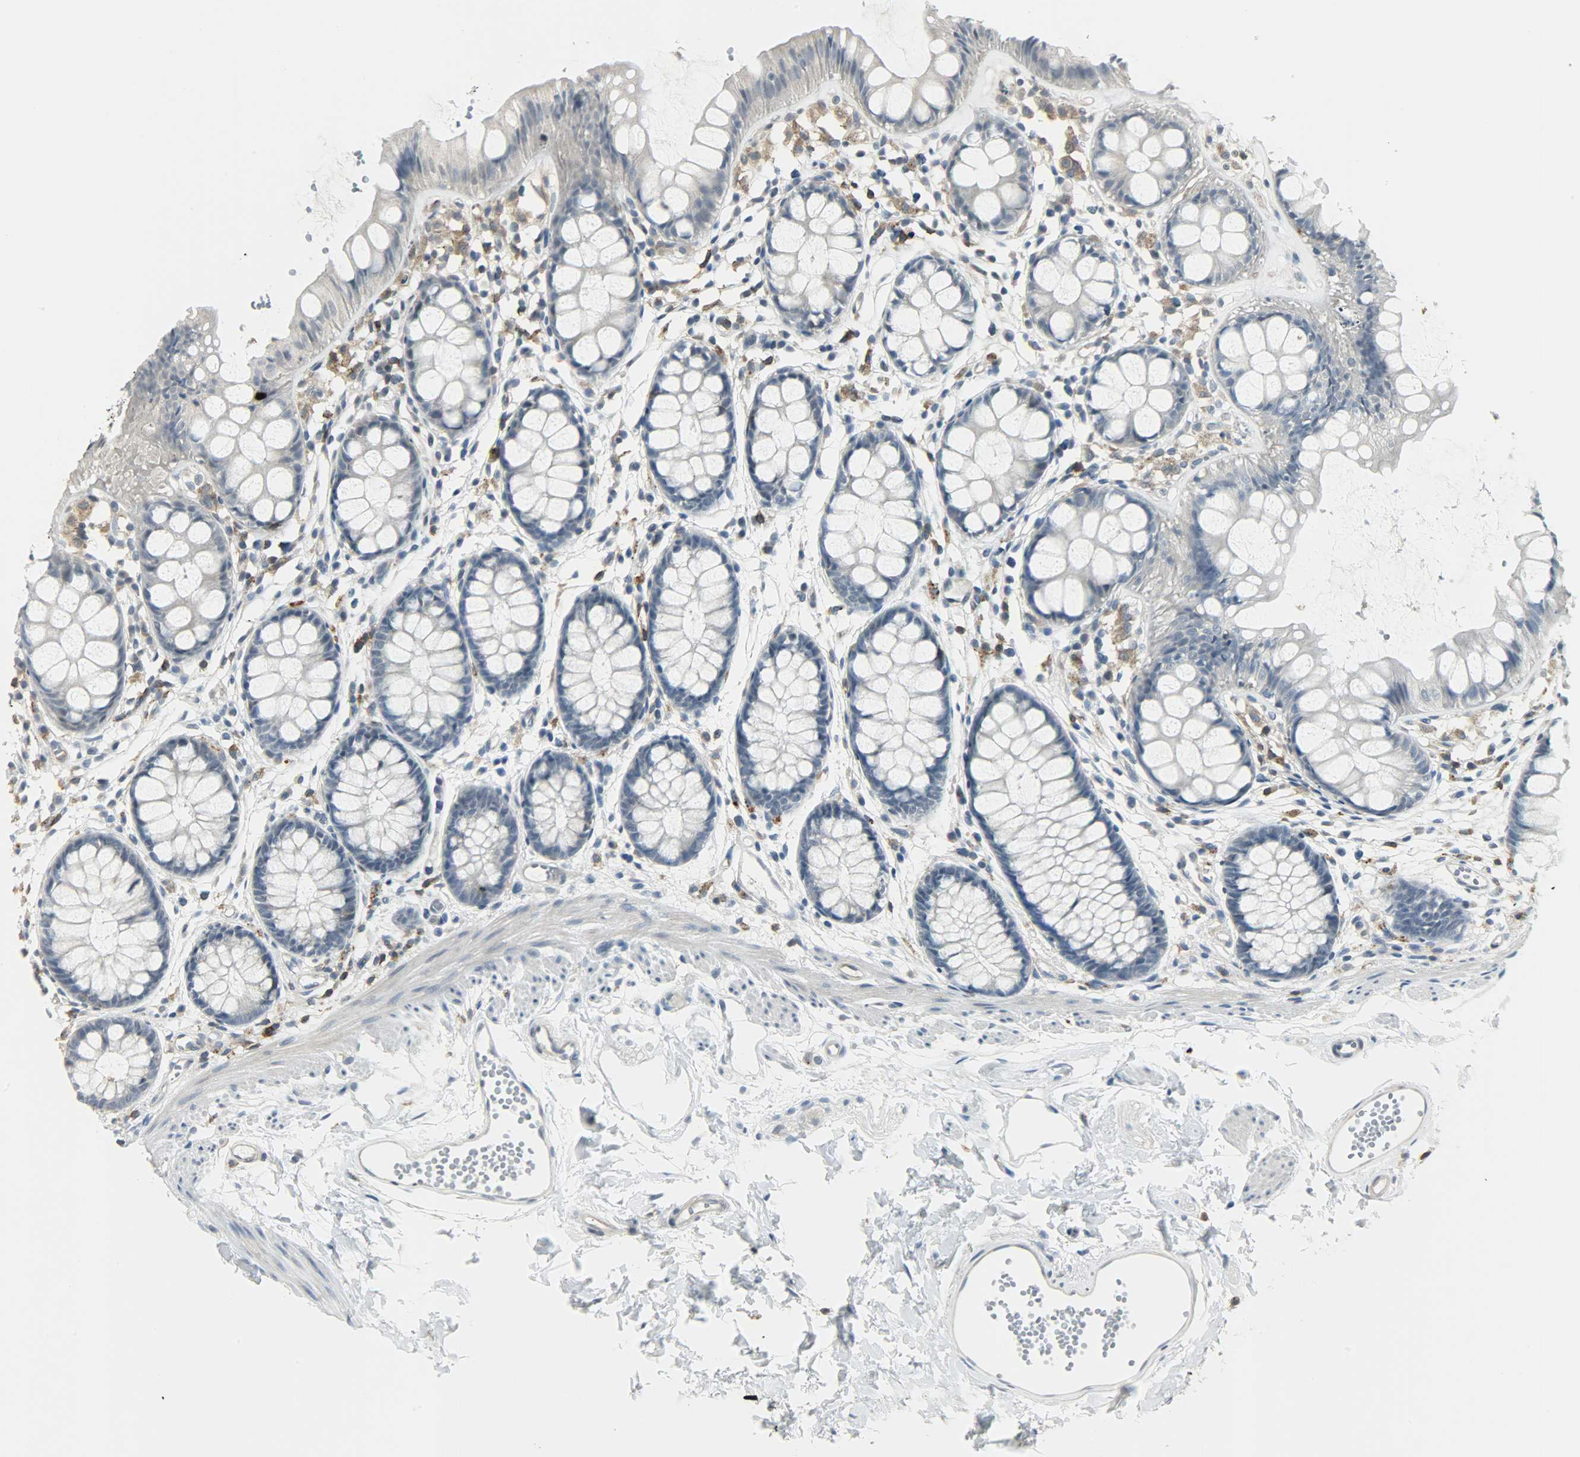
{"staining": {"intensity": "negative", "quantity": "none", "location": "none"}, "tissue": "rectum", "cell_type": "Glandular cells", "image_type": "normal", "snomed": [{"axis": "morphology", "description": "Normal tissue, NOS"}, {"axis": "topography", "description": "Rectum"}], "caption": "There is no significant expression in glandular cells of rectum. (DAB (3,3'-diaminobenzidine) immunohistochemistry with hematoxylin counter stain).", "gene": "CD4", "patient": {"sex": "female", "age": 66}}